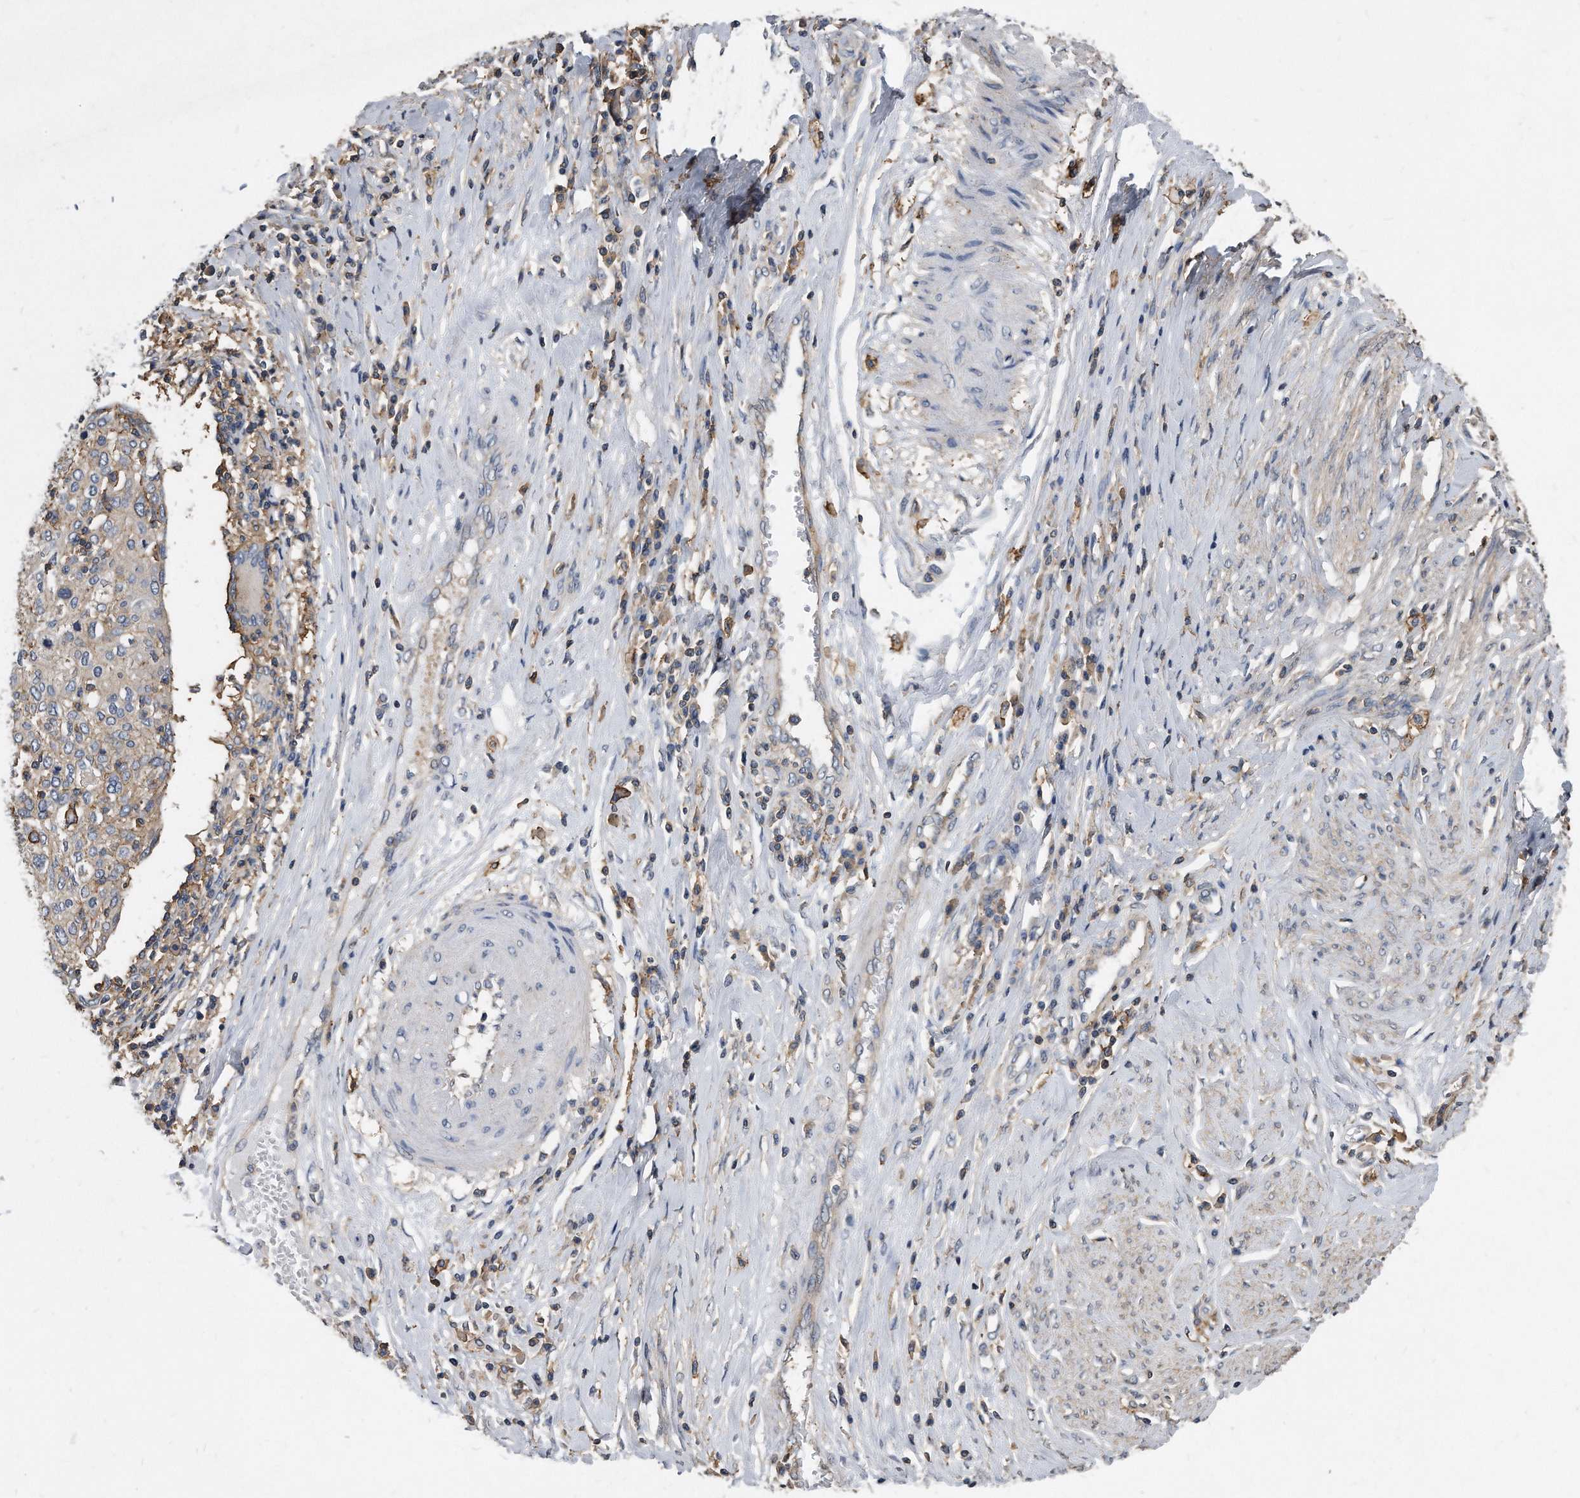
{"staining": {"intensity": "negative", "quantity": "none", "location": "none"}, "tissue": "cervical cancer", "cell_type": "Tumor cells", "image_type": "cancer", "snomed": [{"axis": "morphology", "description": "Squamous cell carcinoma, NOS"}, {"axis": "topography", "description": "Cervix"}], "caption": "This is a image of immunohistochemistry staining of cervical cancer (squamous cell carcinoma), which shows no positivity in tumor cells.", "gene": "ATG5", "patient": {"sex": "female", "age": 40}}